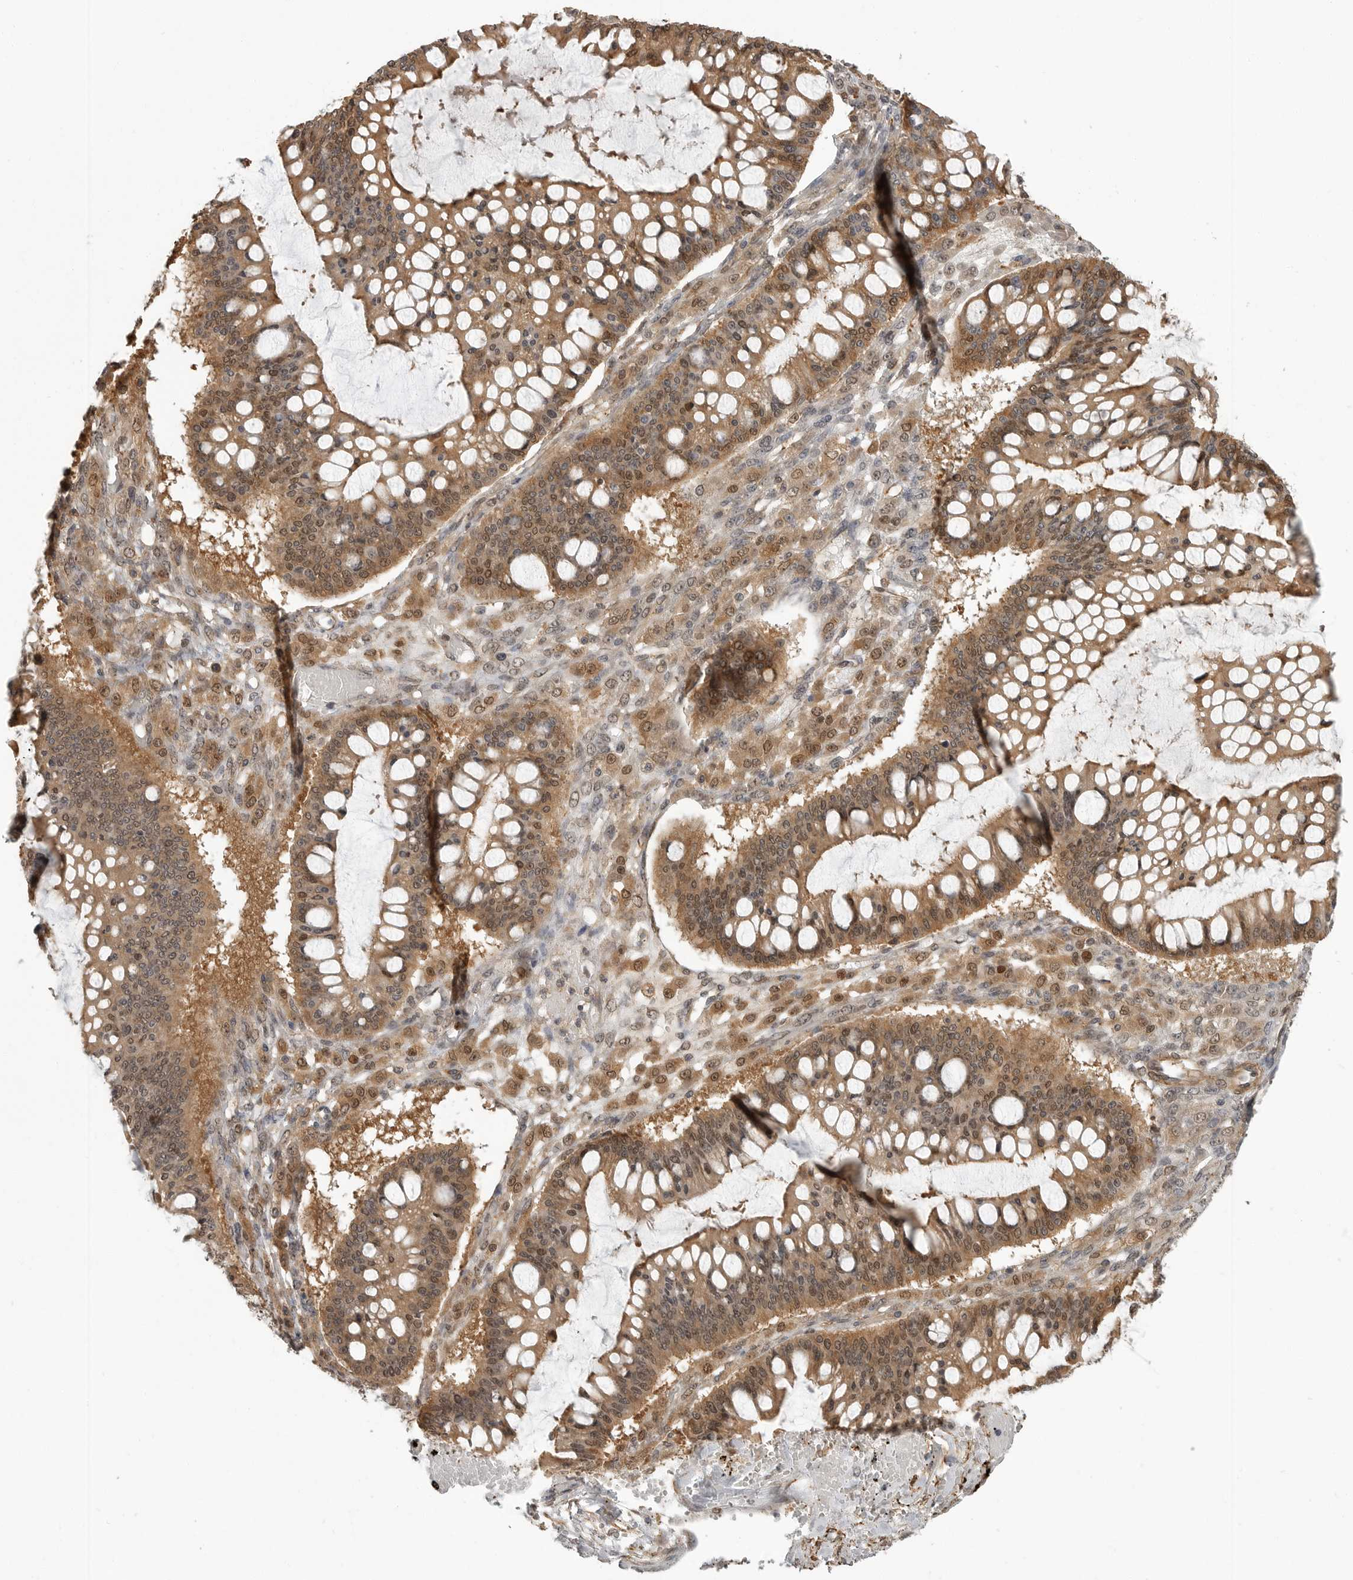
{"staining": {"intensity": "moderate", "quantity": ">75%", "location": "cytoplasmic/membranous,nuclear"}, "tissue": "ovarian cancer", "cell_type": "Tumor cells", "image_type": "cancer", "snomed": [{"axis": "morphology", "description": "Cystadenocarcinoma, mucinous, NOS"}, {"axis": "topography", "description": "Ovary"}], "caption": "Immunohistochemistry of ovarian cancer (mucinous cystadenocarcinoma) reveals medium levels of moderate cytoplasmic/membranous and nuclear expression in approximately >75% of tumor cells.", "gene": "ERN1", "patient": {"sex": "female", "age": 73}}